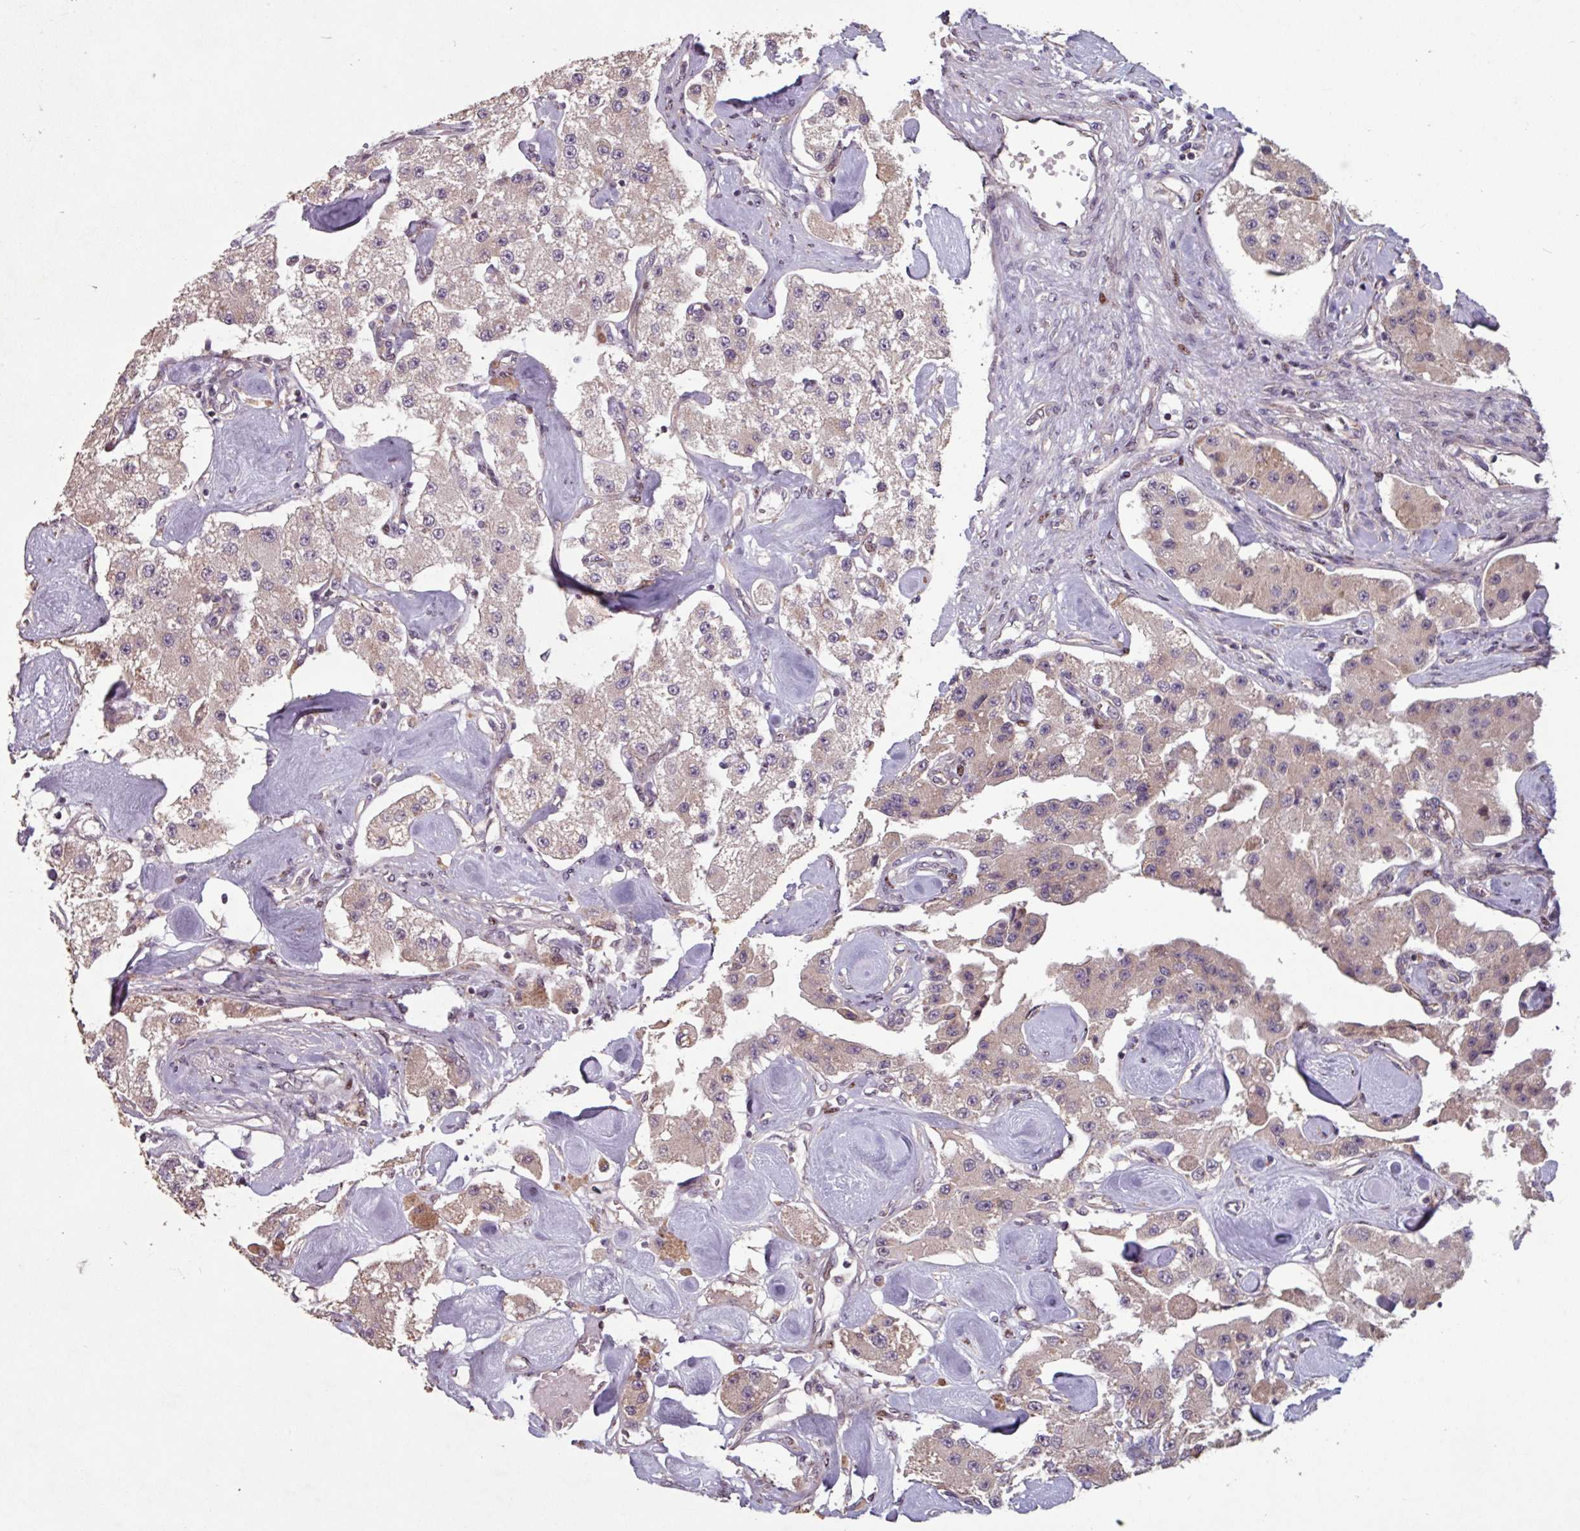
{"staining": {"intensity": "weak", "quantity": "<25%", "location": "cytoplasmic/membranous"}, "tissue": "carcinoid", "cell_type": "Tumor cells", "image_type": "cancer", "snomed": [{"axis": "morphology", "description": "Carcinoid, malignant, NOS"}, {"axis": "topography", "description": "Pancreas"}], "caption": "A high-resolution micrograph shows immunohistochemistry staining of malignant carcinoid, which reveals no significant staining in tumor cells. (DAB (3,3'-diaminobenzidine) IHC with hematoxylin counter stain).", "gene": "TMEM88", "patient": {"sex": "male", "age": 41}}